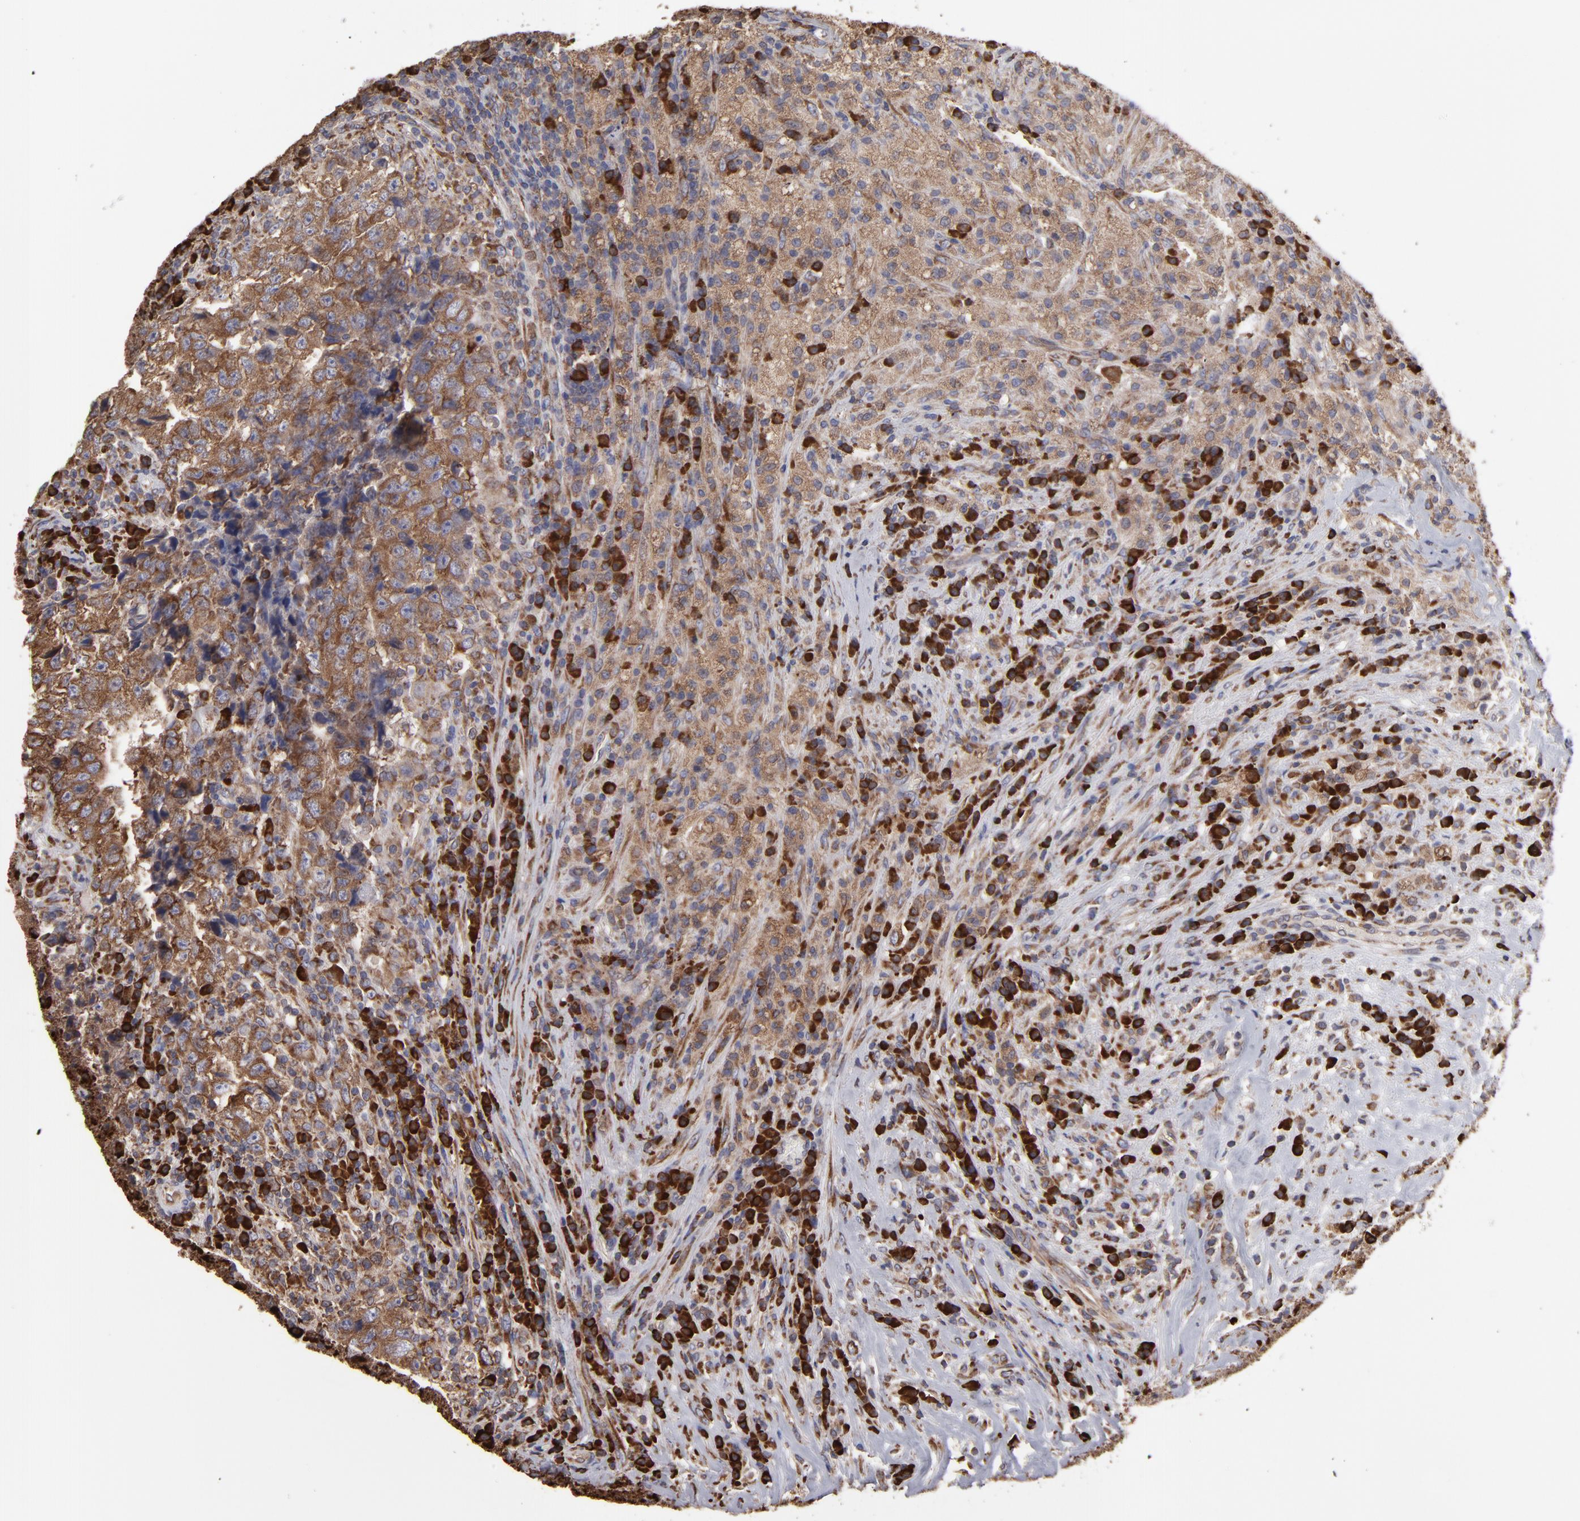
{"staining": {"intensity": "moderate", "quantity": ">75%", "location": "cytoplasmic/membranous"}, "tissue": "testis cancer", "cell_type": "Tumor cells", "image_type": "cancer", "snomed": [{"axis": "morphology", "description": "Necrosis, NOS"}, {"axis": "morphology", "description": "Carcinoma, Embryonal, NOS"}, {"axis": "topography", "description": "Testis"}], "caption": "Protein staining of testis cancer (embryonal carcinoma) tissue exhibits moderate cytoplasmic/membranous staining in approximately >75% of tumor cells.", "gene": "SND1", "patient": {"sex": "male", "age": 19}}